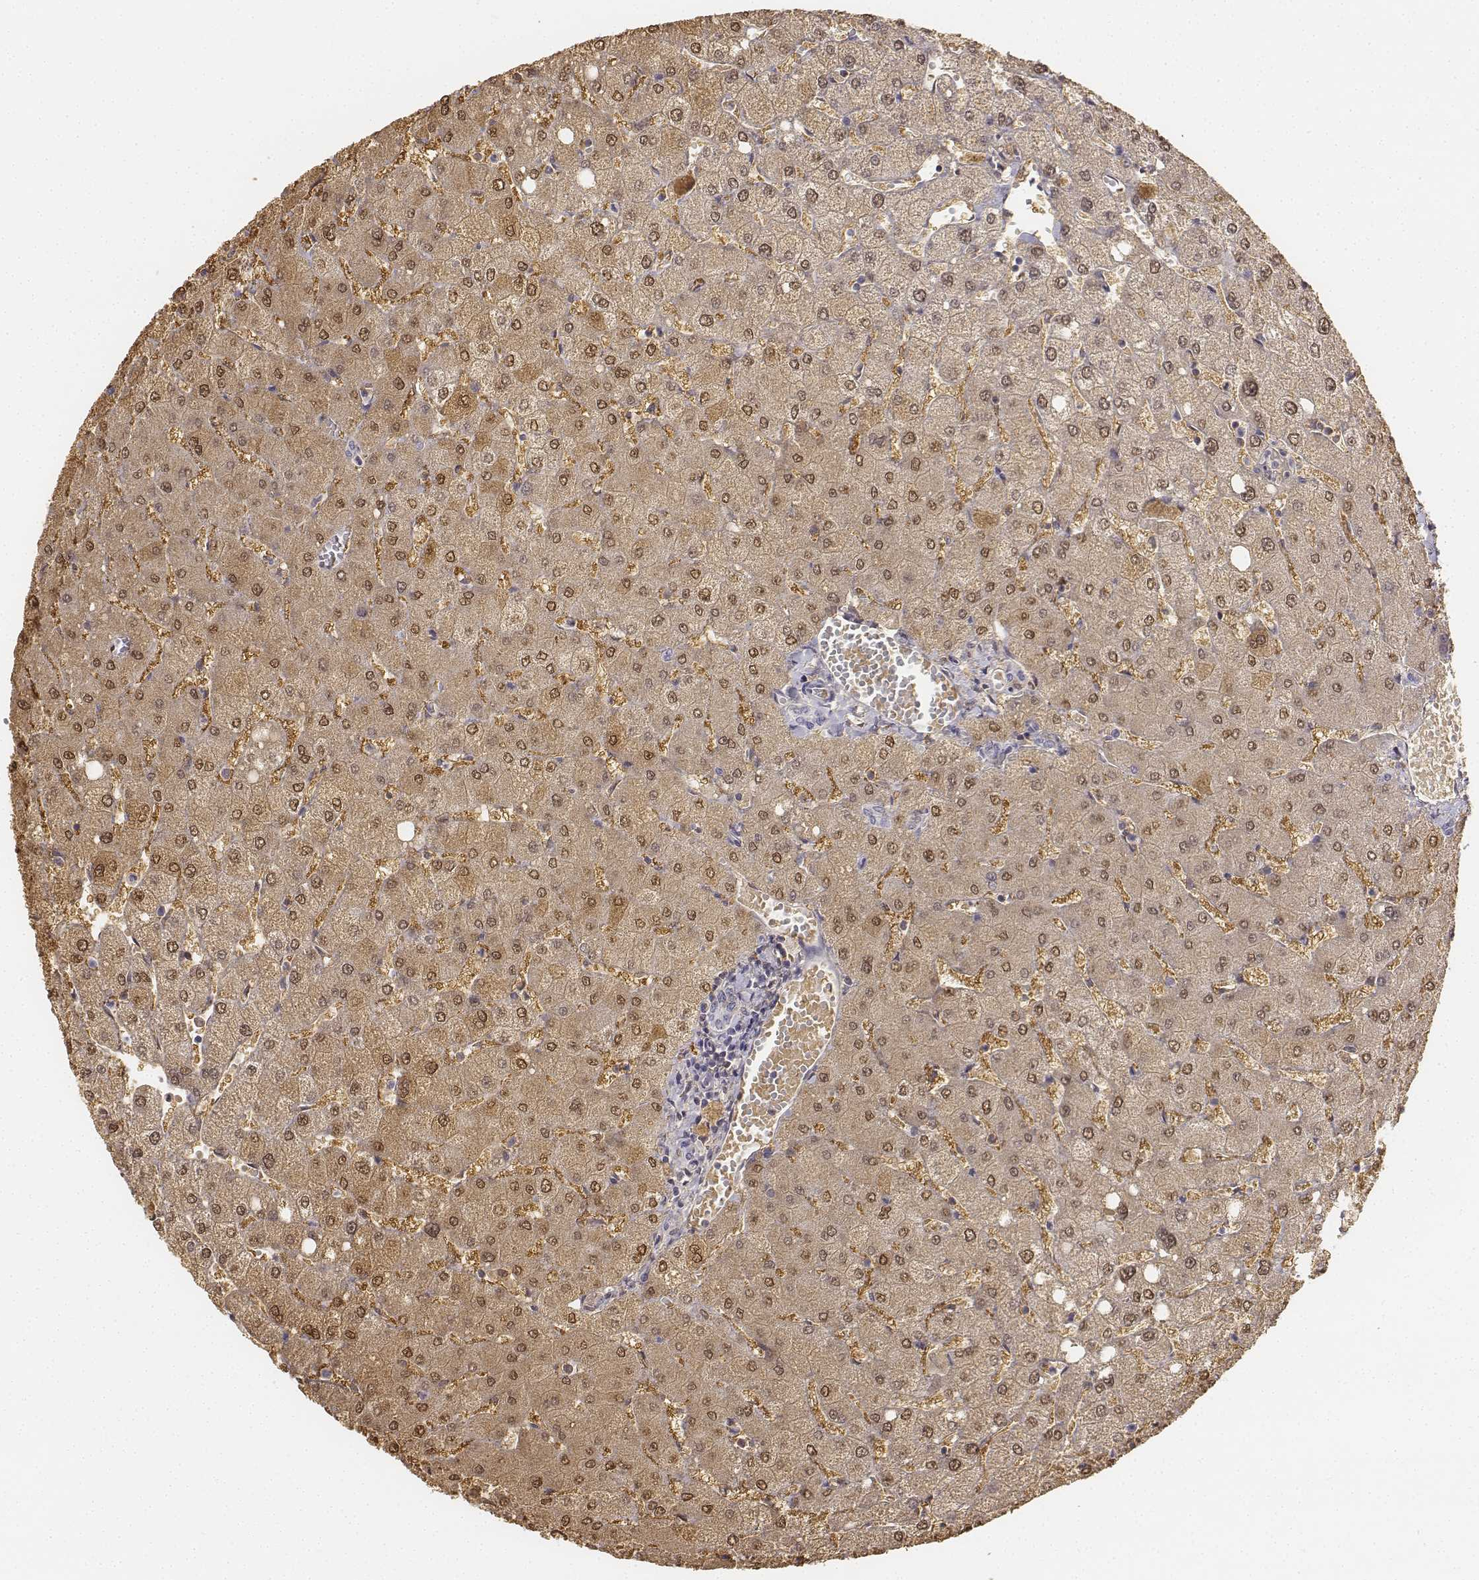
{"staining": {"intensity": "negative", "quantity": "none", "location": "none"}, "tissue": "liver", "cell_type": "Cholangiocytes", "image_type": "normal", "snomed": [{"axis": "morphology", "description": "Normal tissue, NOS"}, {"axis": "topography", "description": "Liver"}], "caption": "Immunohistochemistry (IHC) image of benign human liver stained for a protein (brown), which exhibits no expression in cholangiocytes.", "gene": "UCN2", "patient": {"sex": "female", "age": 54}}